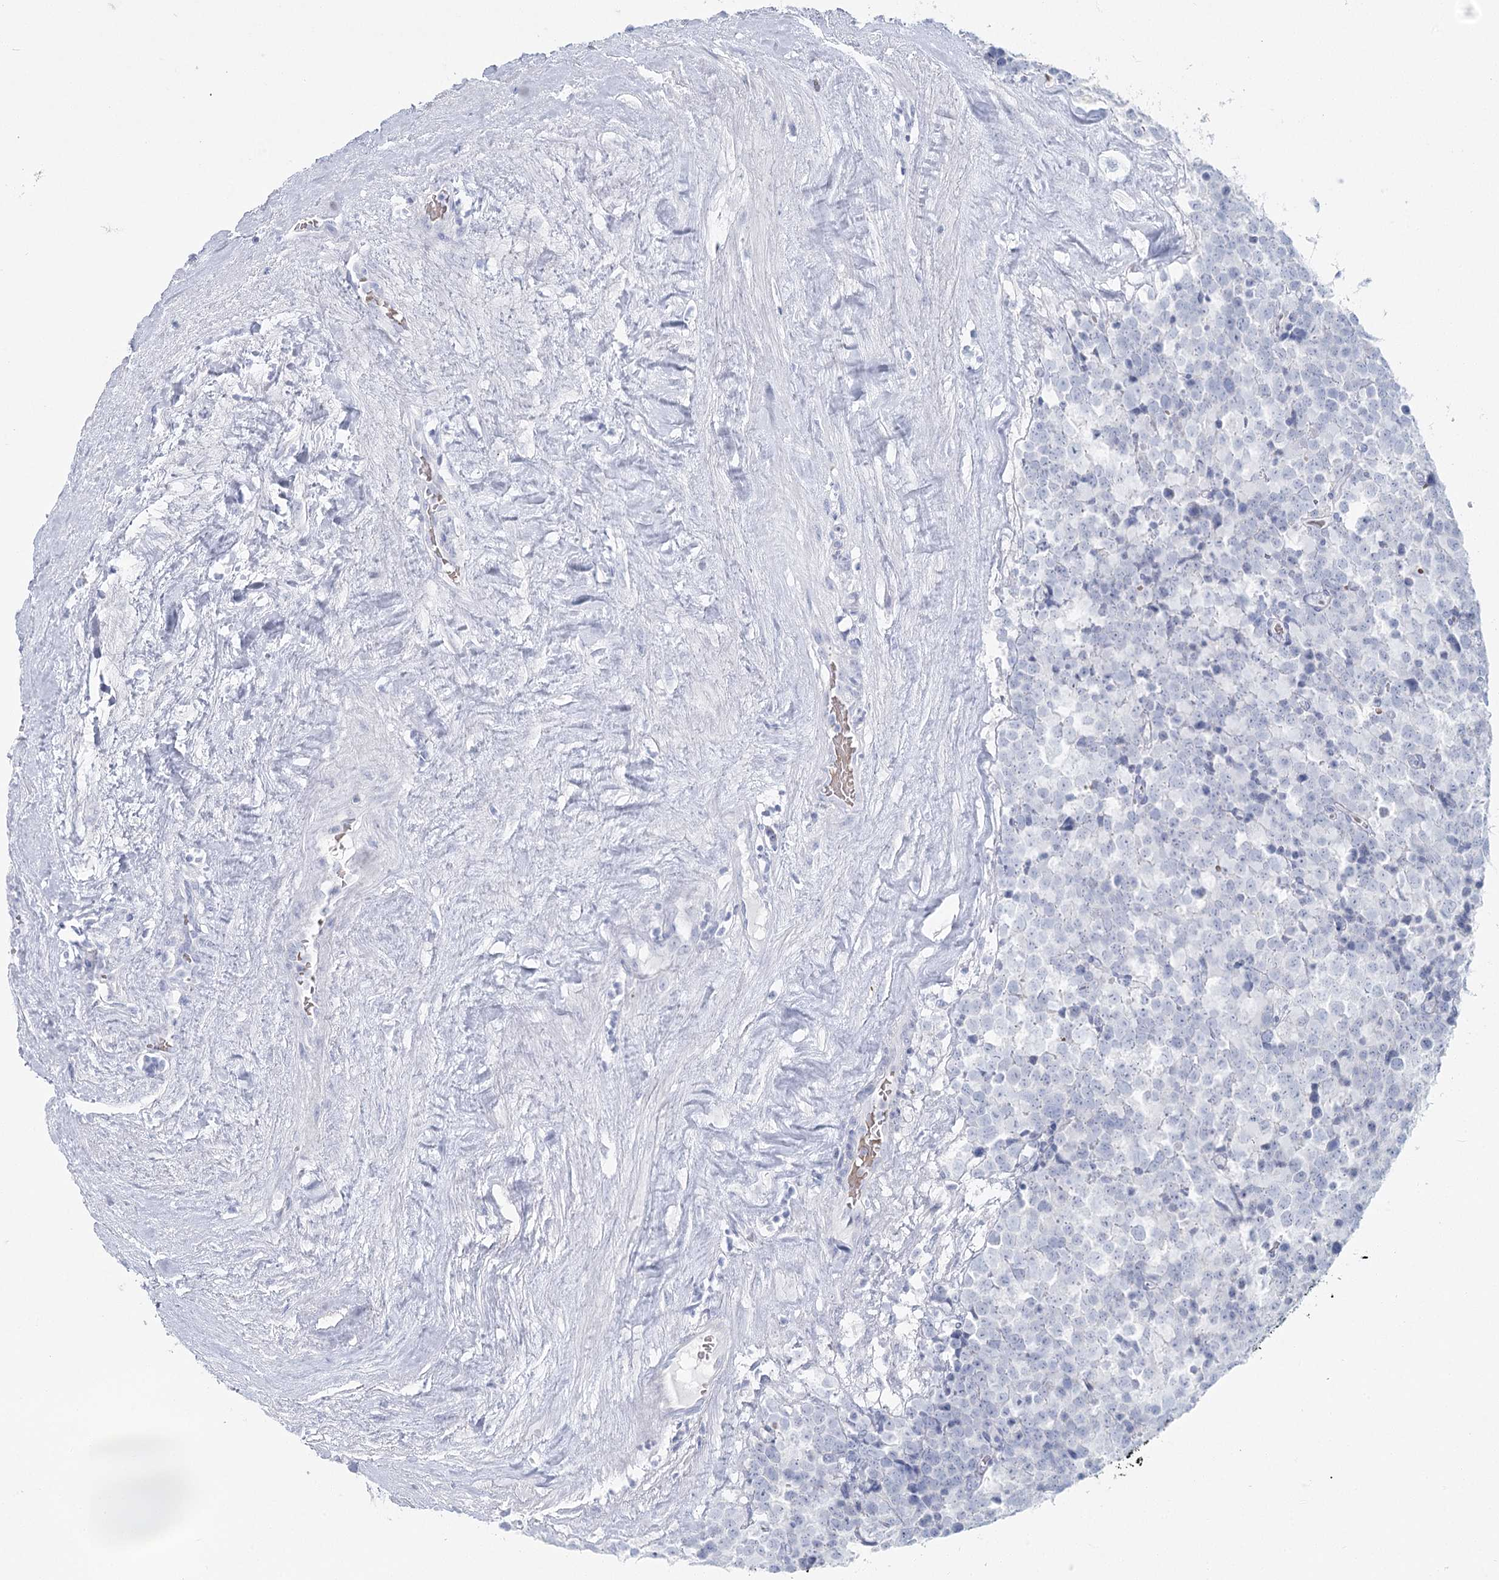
{"staining": {"intensity": "negative", "quantity": "none", "location": "none"}, "tissue": "testis cancer", "cell_type": "Tumor cells", "image_type": "cancer", "snomed": [{"axis": "morphology", "description": "Seminoma, NOS"}, {"axis": "topography", "description": "Testis"}], "caption": "A high-resolution histopathology image shows immunohistochemistry staining of seminoma (testis), which reveals no significant staining in tumor cells.", "gene": "IFIT5", "patient": {"sex": "male", "age": 71}}